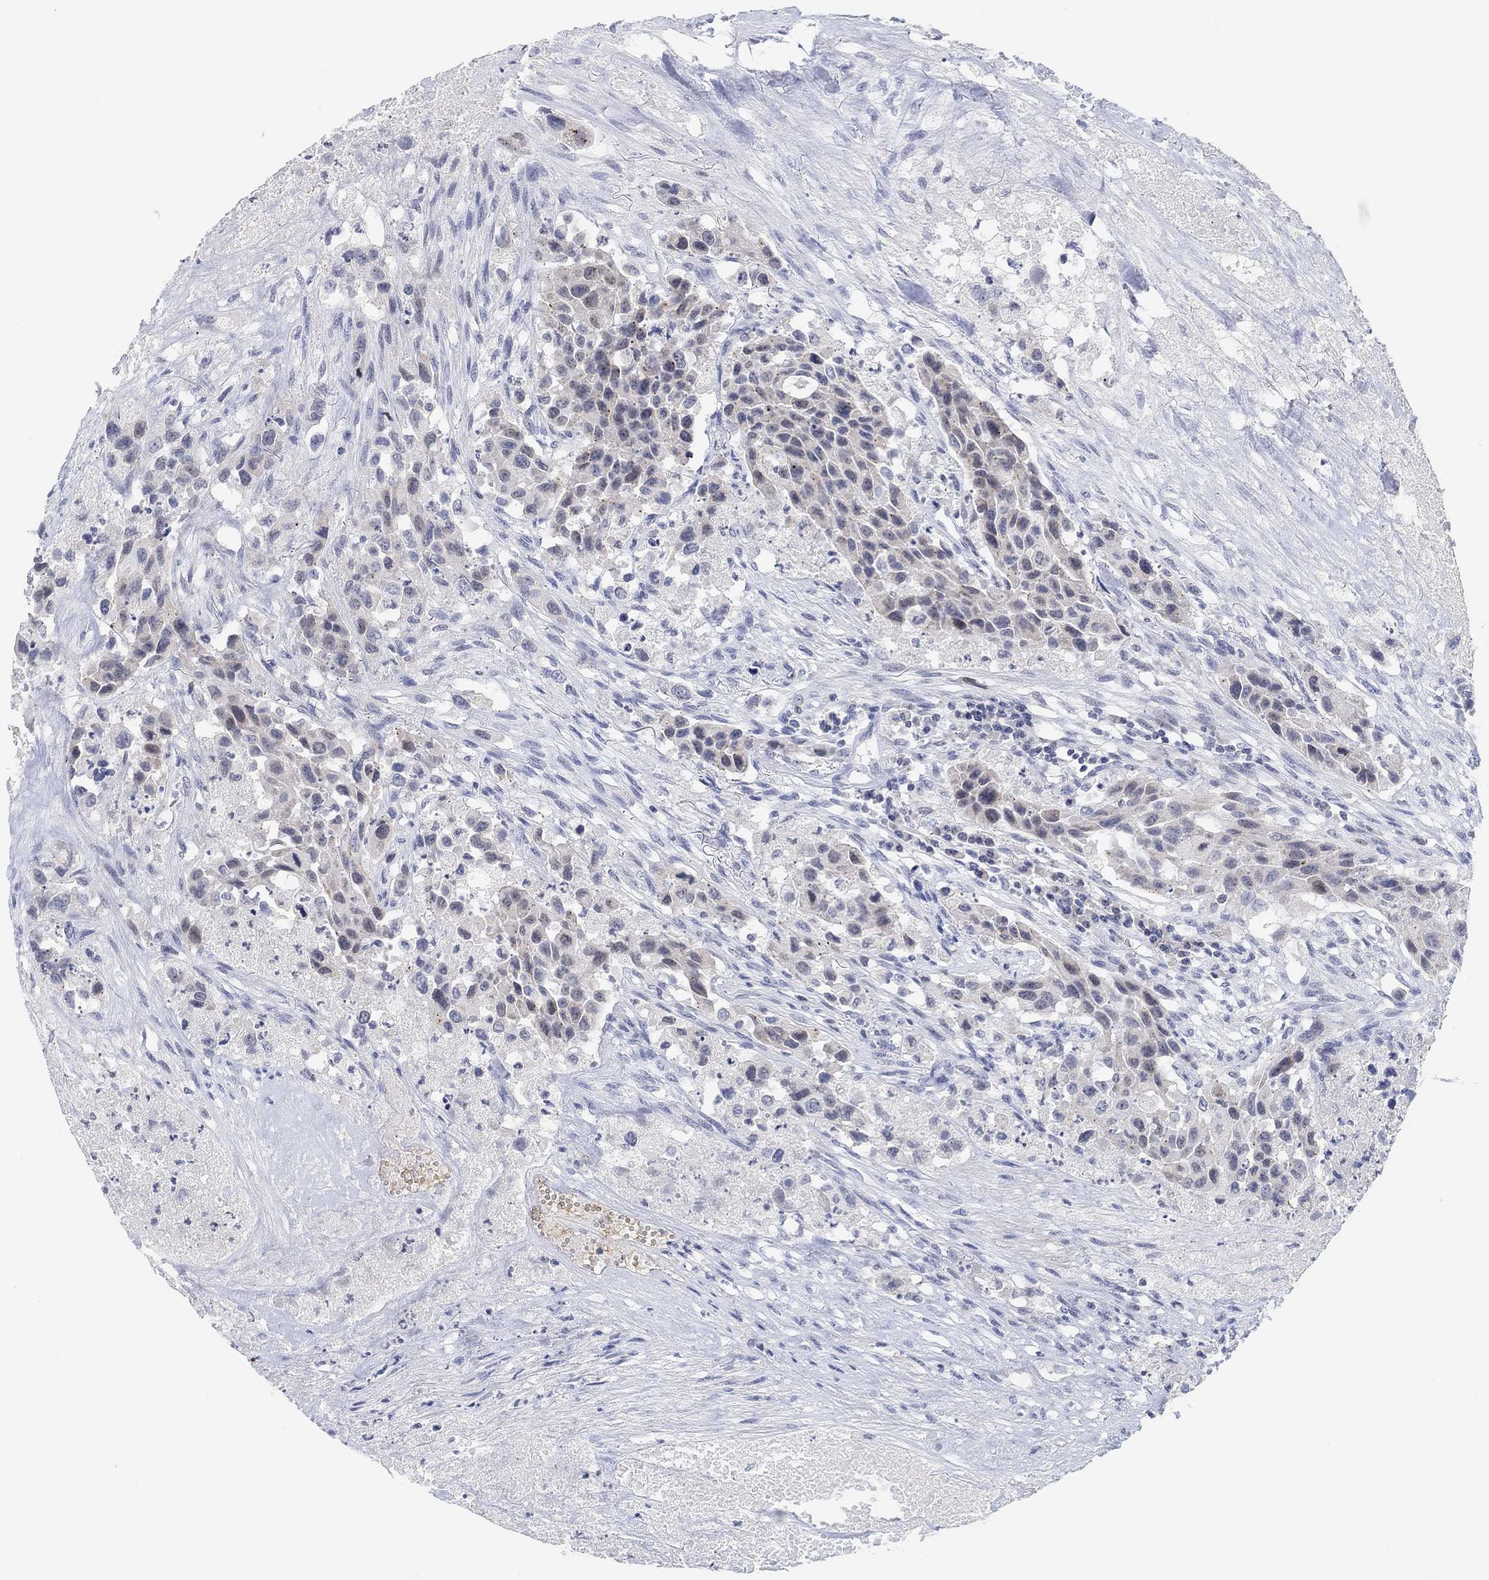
{"staining": {"intensity": "negative", "quantity": "none", "location": "none"}, "tissue": "urothelial cancer", "cell_type": "Tumor cells", "image_type": "cancer", "snomed": [{"axis": "morphology", "description": "Urothelial carcinoma, High grade"}, {"axis": "topography", "description": "Urinary bladder"}], "caption": "Urothelial cancer was stained to show a protein in brown. There is no significant expression in tumor cells. (Brightfield microscopy of DAB immunohistochemistry at high magnification).", "gene": "ATP6V1E2", "patient": {"sex": "female", "age": 73}}